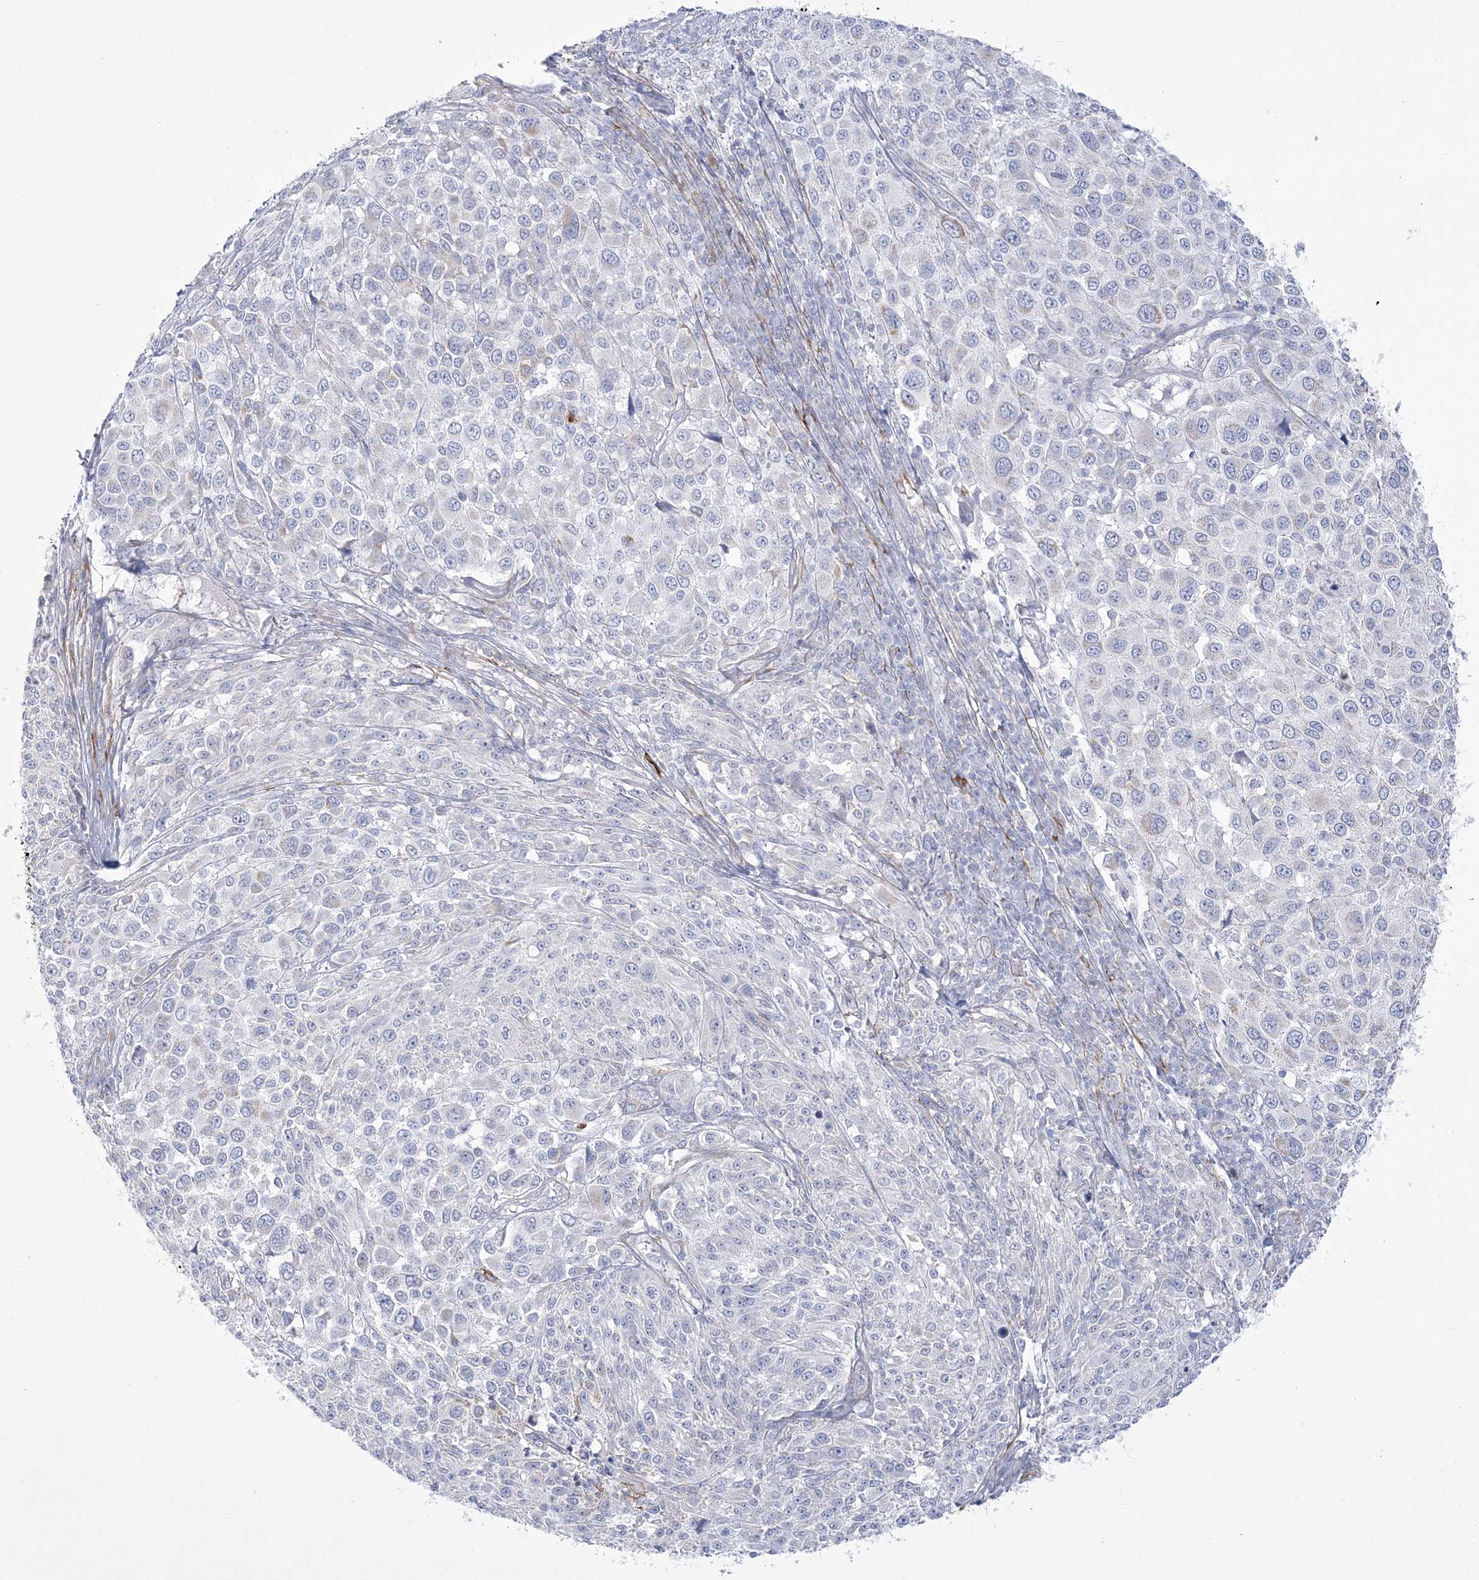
{"staining": {"intensity": "negative", "quantity": "none", "location": "none"}, "tissue": "melanoma", "cell_type": "Tumor cells", "image_type": "cancer", "snomed": [{"axis": "morphology", "description": "Malignant melanoma, NOS"}, {"axis": "topography", "description": "Skin of trunk"}], "caption": "Melanoma was stained to show a protein in brown. There is no significant positivity in tumor cells.", "gene": "WDR27", "patient": {"sex": "male", "age": 71}}